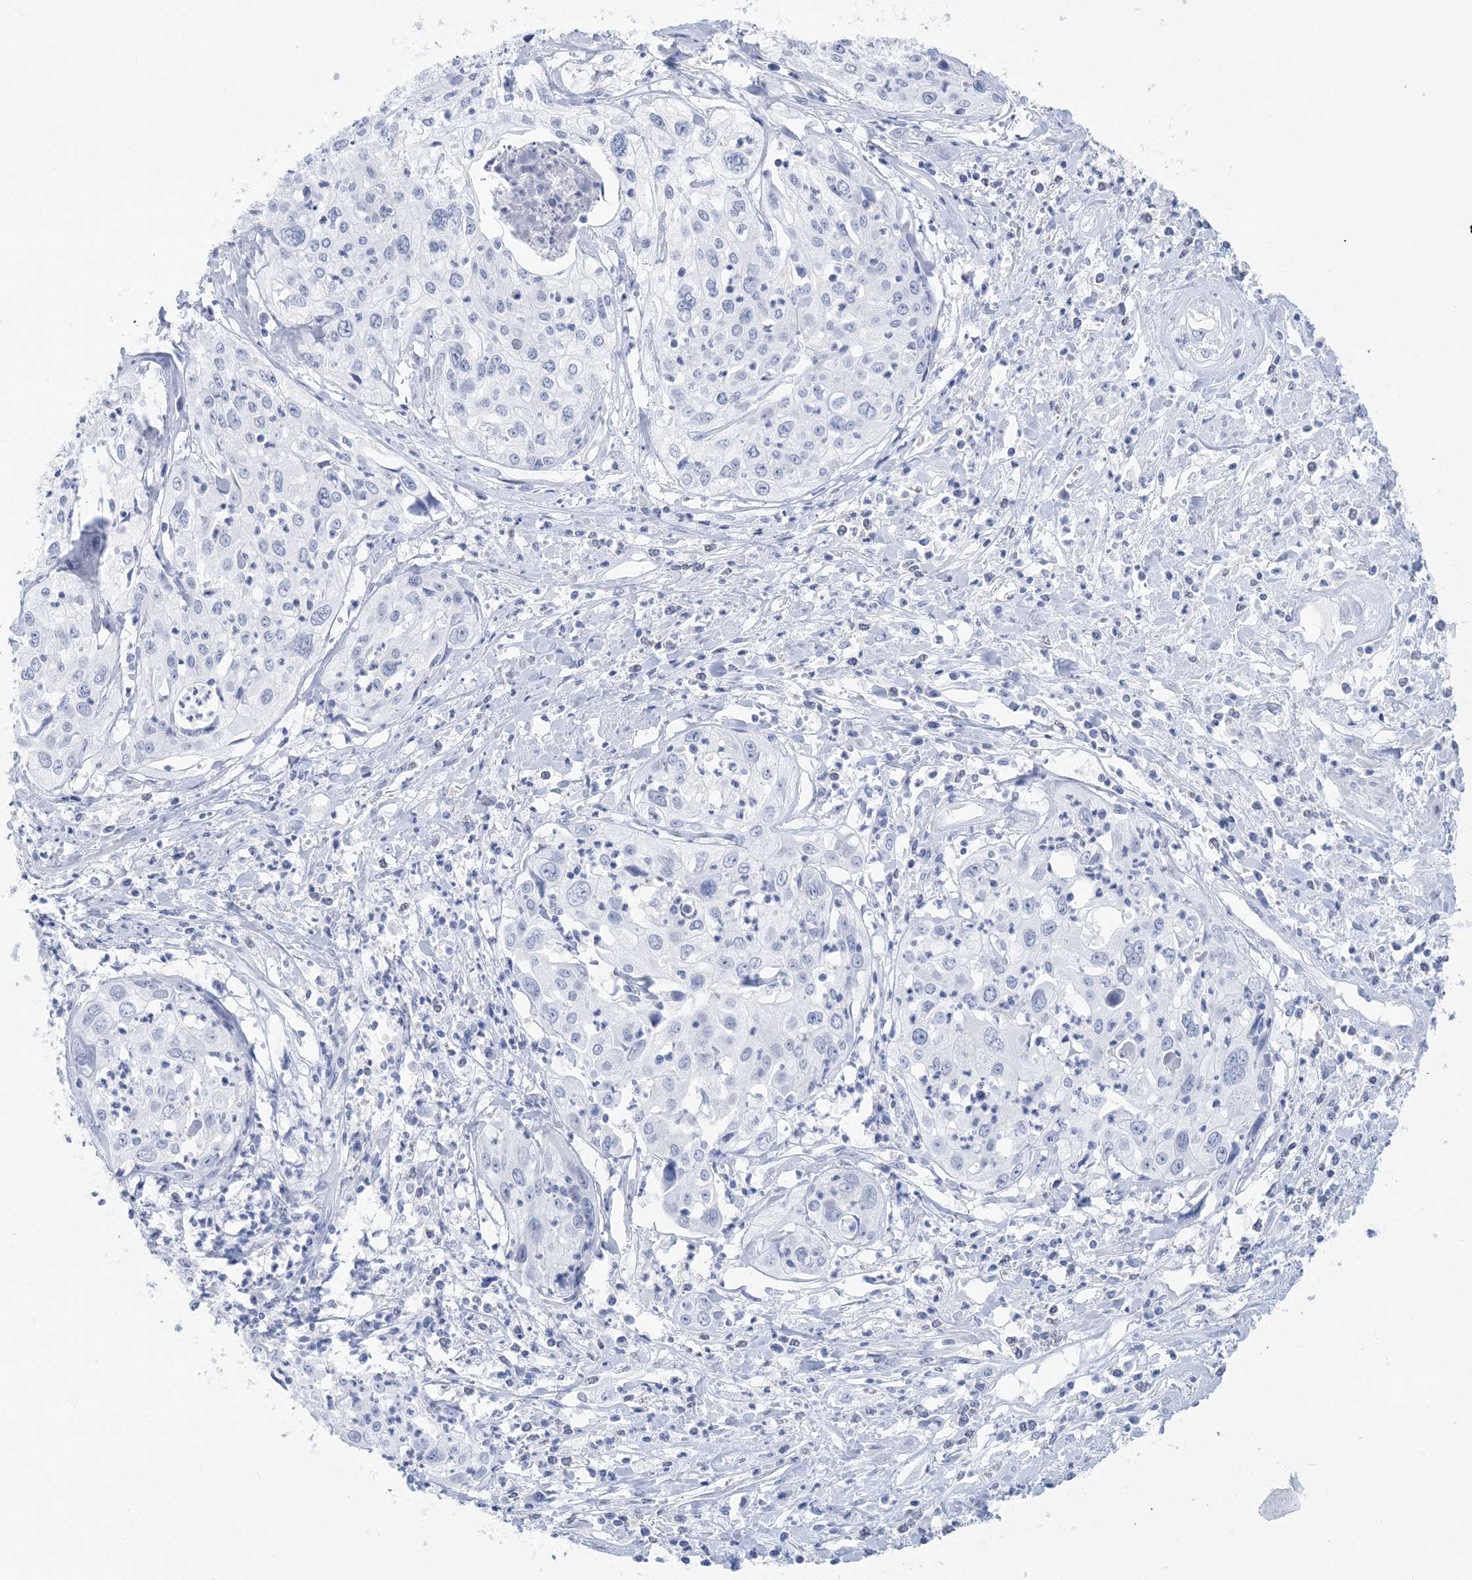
{"staining": {"intensity": "negative", "quantity": "none", "location": "none"}, "tissue": "cervical cancer", "cell_type": "Tumor cells", "image_type": "cancer", "snomed": [{"axis": "morphology", "description": "Squamous cell carcinoma, NOS"}, {"axis": "topography", "description": "Cervix"}], "caption": "This is an IHC photomicrograph of squamous cell carcinoma (cervical). There is no staining in tumor cells.", "gene": "SH3YL1", "patient": {"sex": "female", "age": 31}}